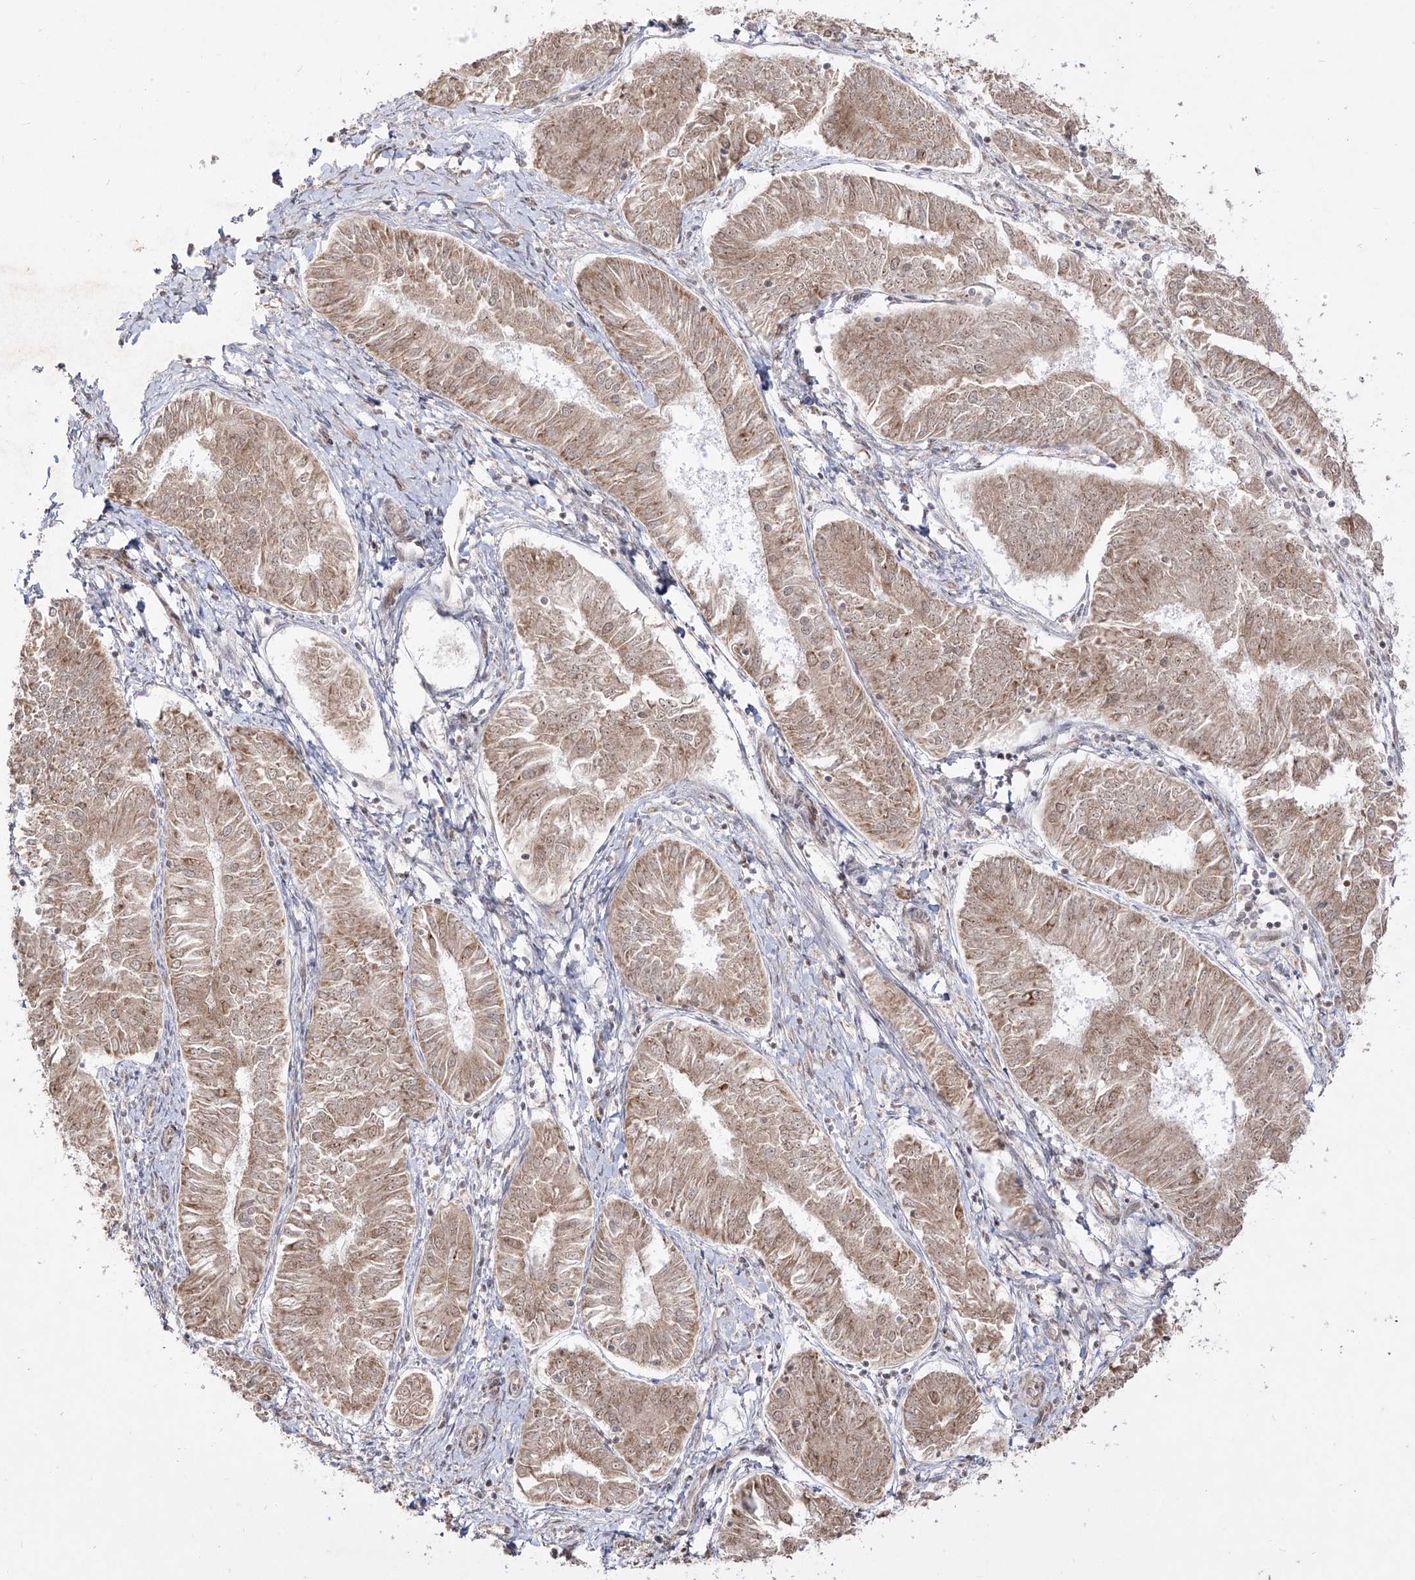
{"staining": {"intensity": "weak", "quantity": ">75%", "location": "cytoplasmic/membranous,nuclear"}, "tissue": "endometrial cancer", "cell_type": "Tumor cells", "image_type": "cancer", "snomed": [{"axis": "morphology", "description": "Adenocarcinoma, NOS"}, {"axis": "topography", "description": "Endometrium"}], "caption": "The immunohistochemical stain shows weak cytoplasmic/membranous and nuclear positivity in tumor cells of adenocarcinoma (endometrial) tissue.", "gene": "SNRNP27", "patient": {"sex": "female", "age": 58}}